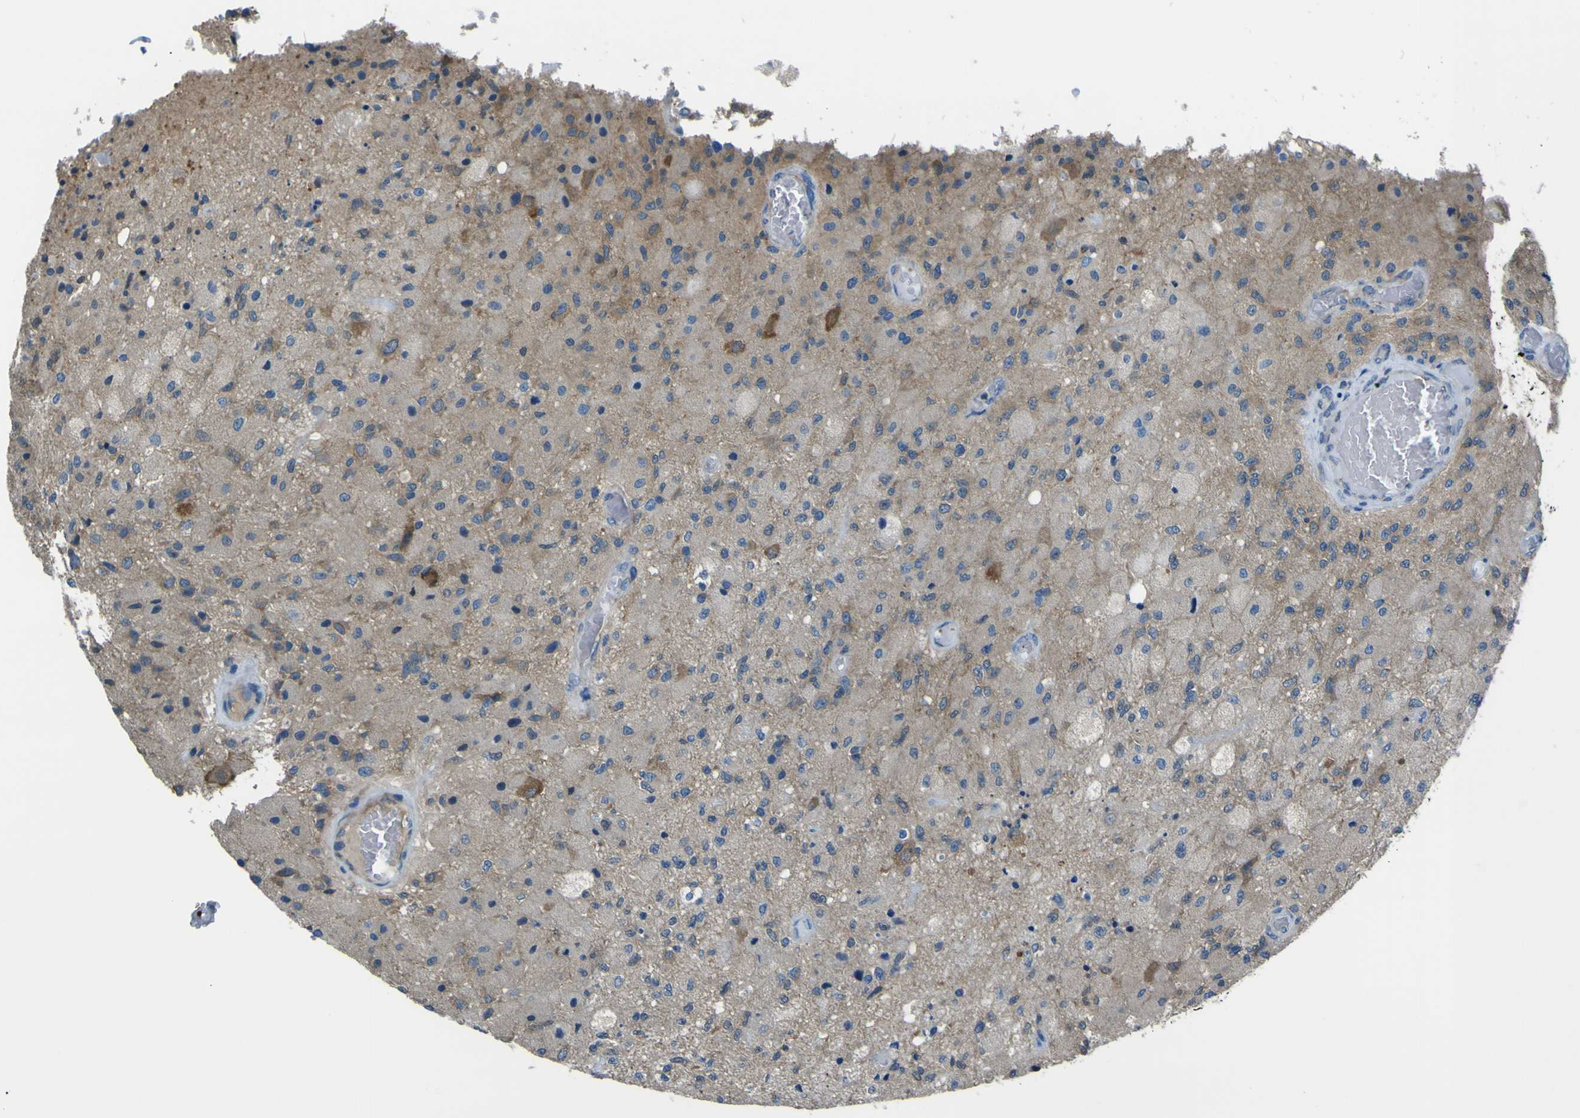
{"staining": {"intensity": "moderate", "quantity": "<25%", "location": "cytoplasmic/membranous"}, "tissue": "glioma", "cell_type": "Tumor cells", "image_type": "cancer", "snomed": [{"axis": "morphology", "description": "Normal tissue, NOS"}, {"axis": "morphology", "description": "Glioma, malignant, High grade"}, {"axis": "topography", "description": "Cerebral cortex"}], "caption": "Protein analysis of glioma tissue reveals moderate cytoplasmic/membranous staining in about <25% of tumor cells. The protein of interest is shown in brown color, while the nuclei are stained blue.", "gene": "STIM1", "patient": {"sex": "male", "age": 77}}